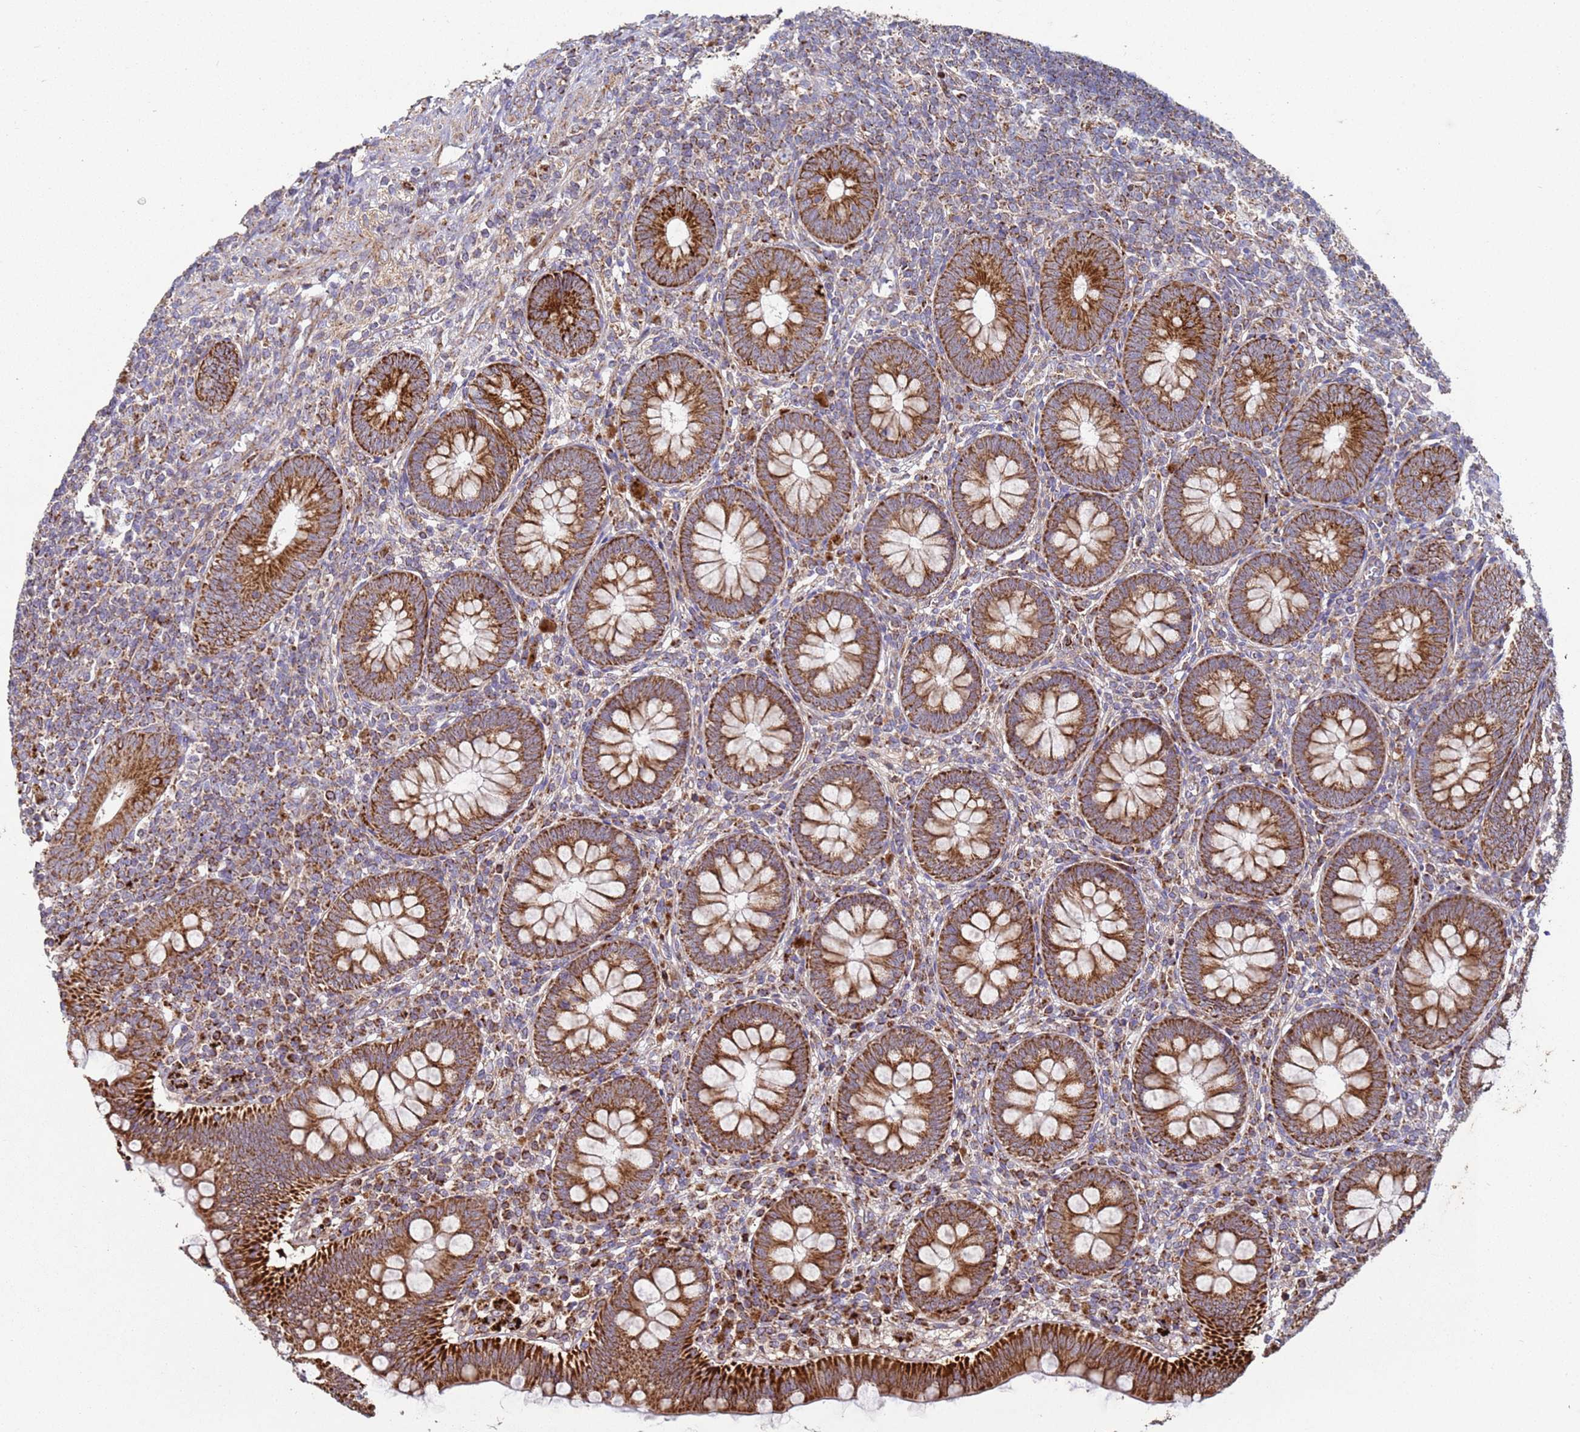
{"staining": {"intensity": "strong", "quantity": ">75%", "location": "cytoplasmic/membranous"}, "tissue": "appendix", "cell_type": "Glandular cells", "image_type": "normal", "snomed": [{"axis": "morphology", "description": "Normal tissue, NOS"}, {"axis": "topography", "description": "Appendix"}], "caption": "Normal appendix shows strong cytoplasmic/membranous positivity in approximately >75% of glandular cells, visualized by immunohistochemistry. (DAB IHC with brightfield microscopy, high magnification).", "gene": "FBXO33", "patient": {"sex": "male", "age": 14}}